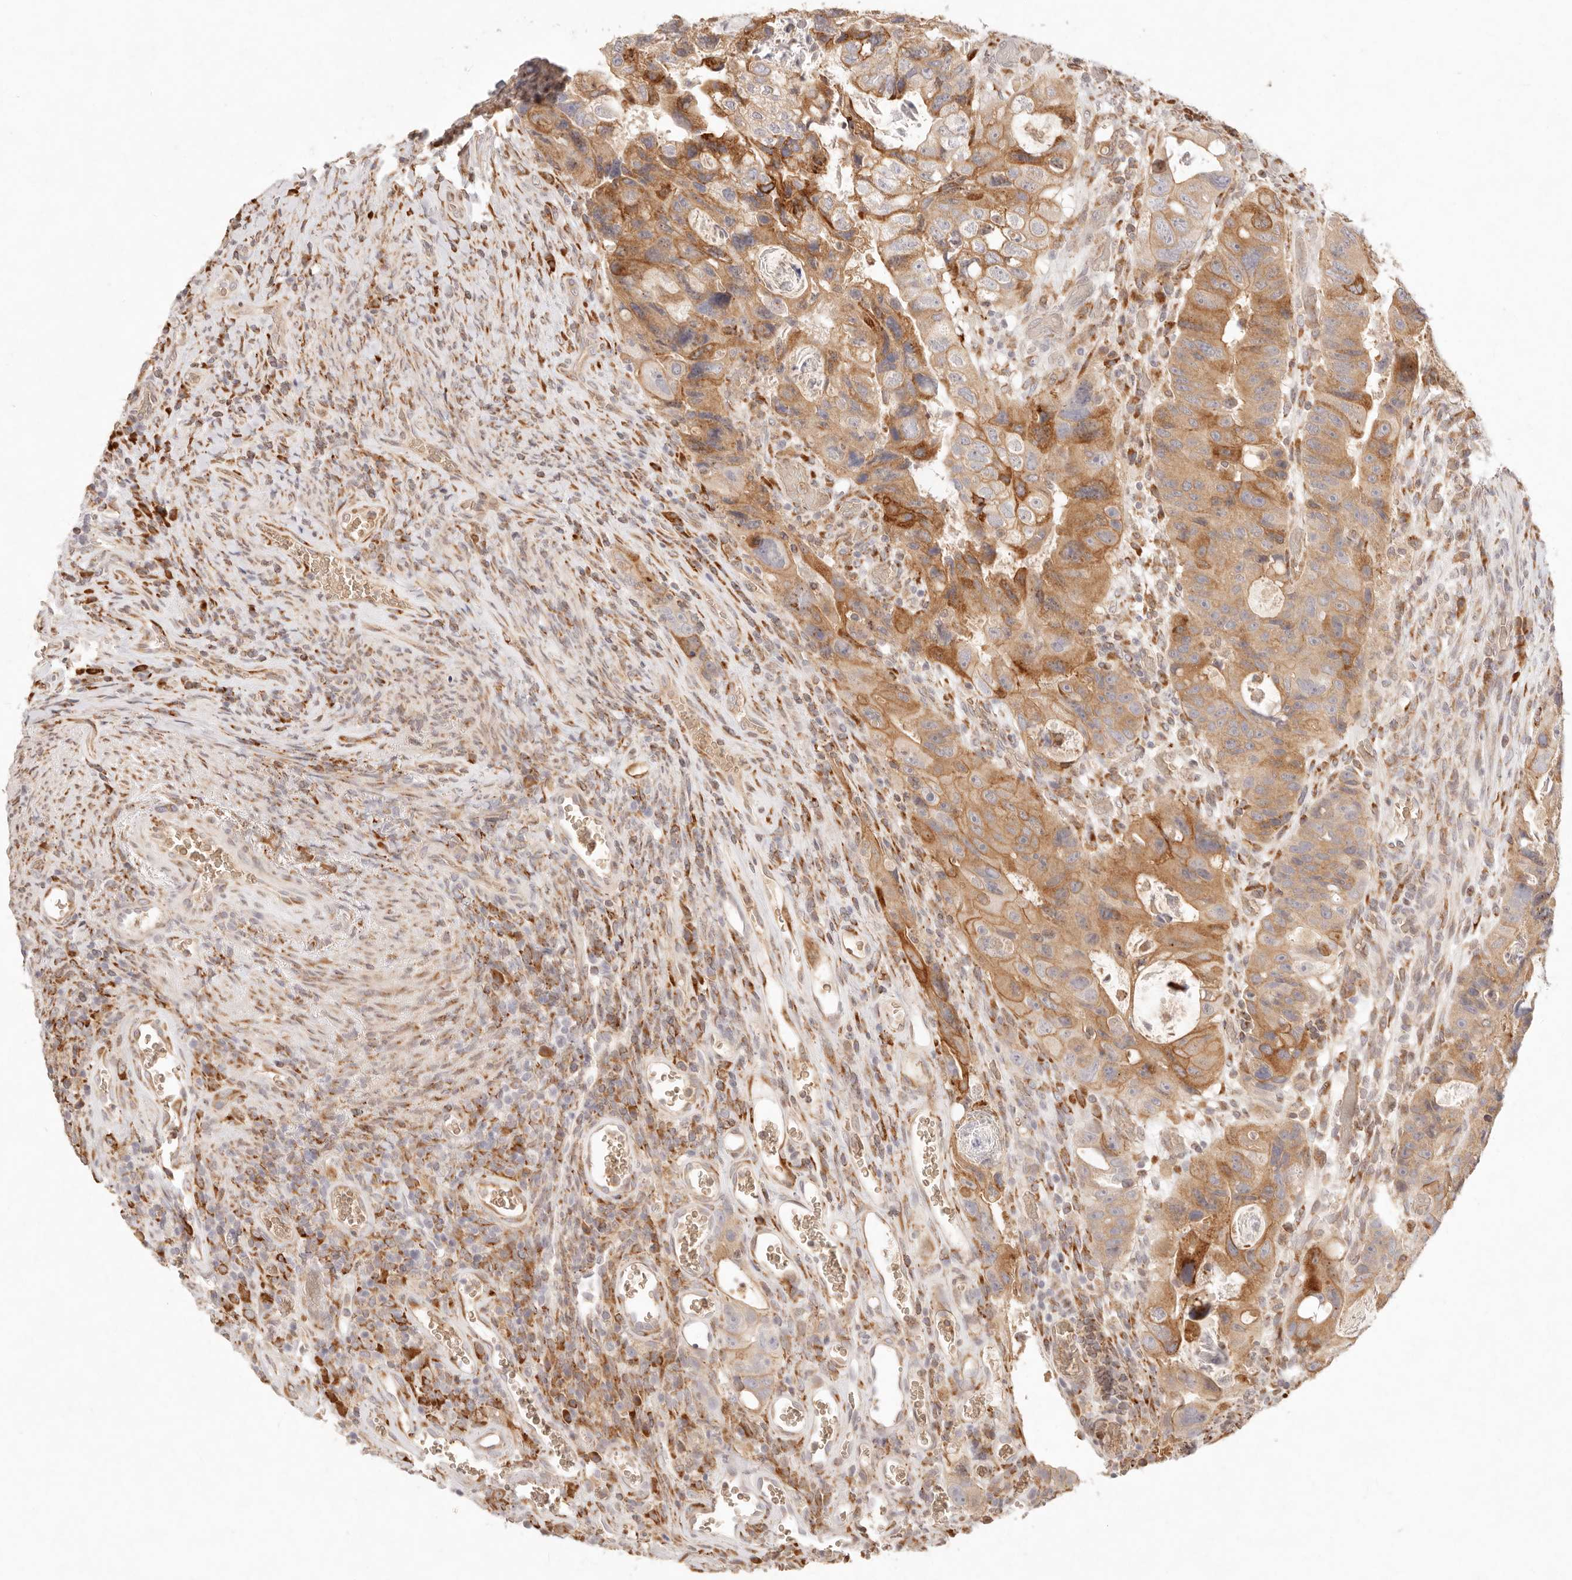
{"staining": {"intensity": "strong", "quantity": ">75%", "location": "cytoplasmic/membranous"}, "tissue": "colorectal cancer", "cell_type": "Tumor cells", "image_type": "cancer", "snomed": [{"axis": "morphology", "description": "Adenocarcinoma, NOS"}, {"axis": "topography", "description": "Rectum"}], "caption": "An IHC micrograph of neoplastic tissue is shown. Protein staining in brown highlights strong cytoplasmic/membranous positivity in colorectal cancer (adenocarcinoma) within tumor cells.", "gene": "C1orf127", "patient": {"sex": "male", "age": 59}}